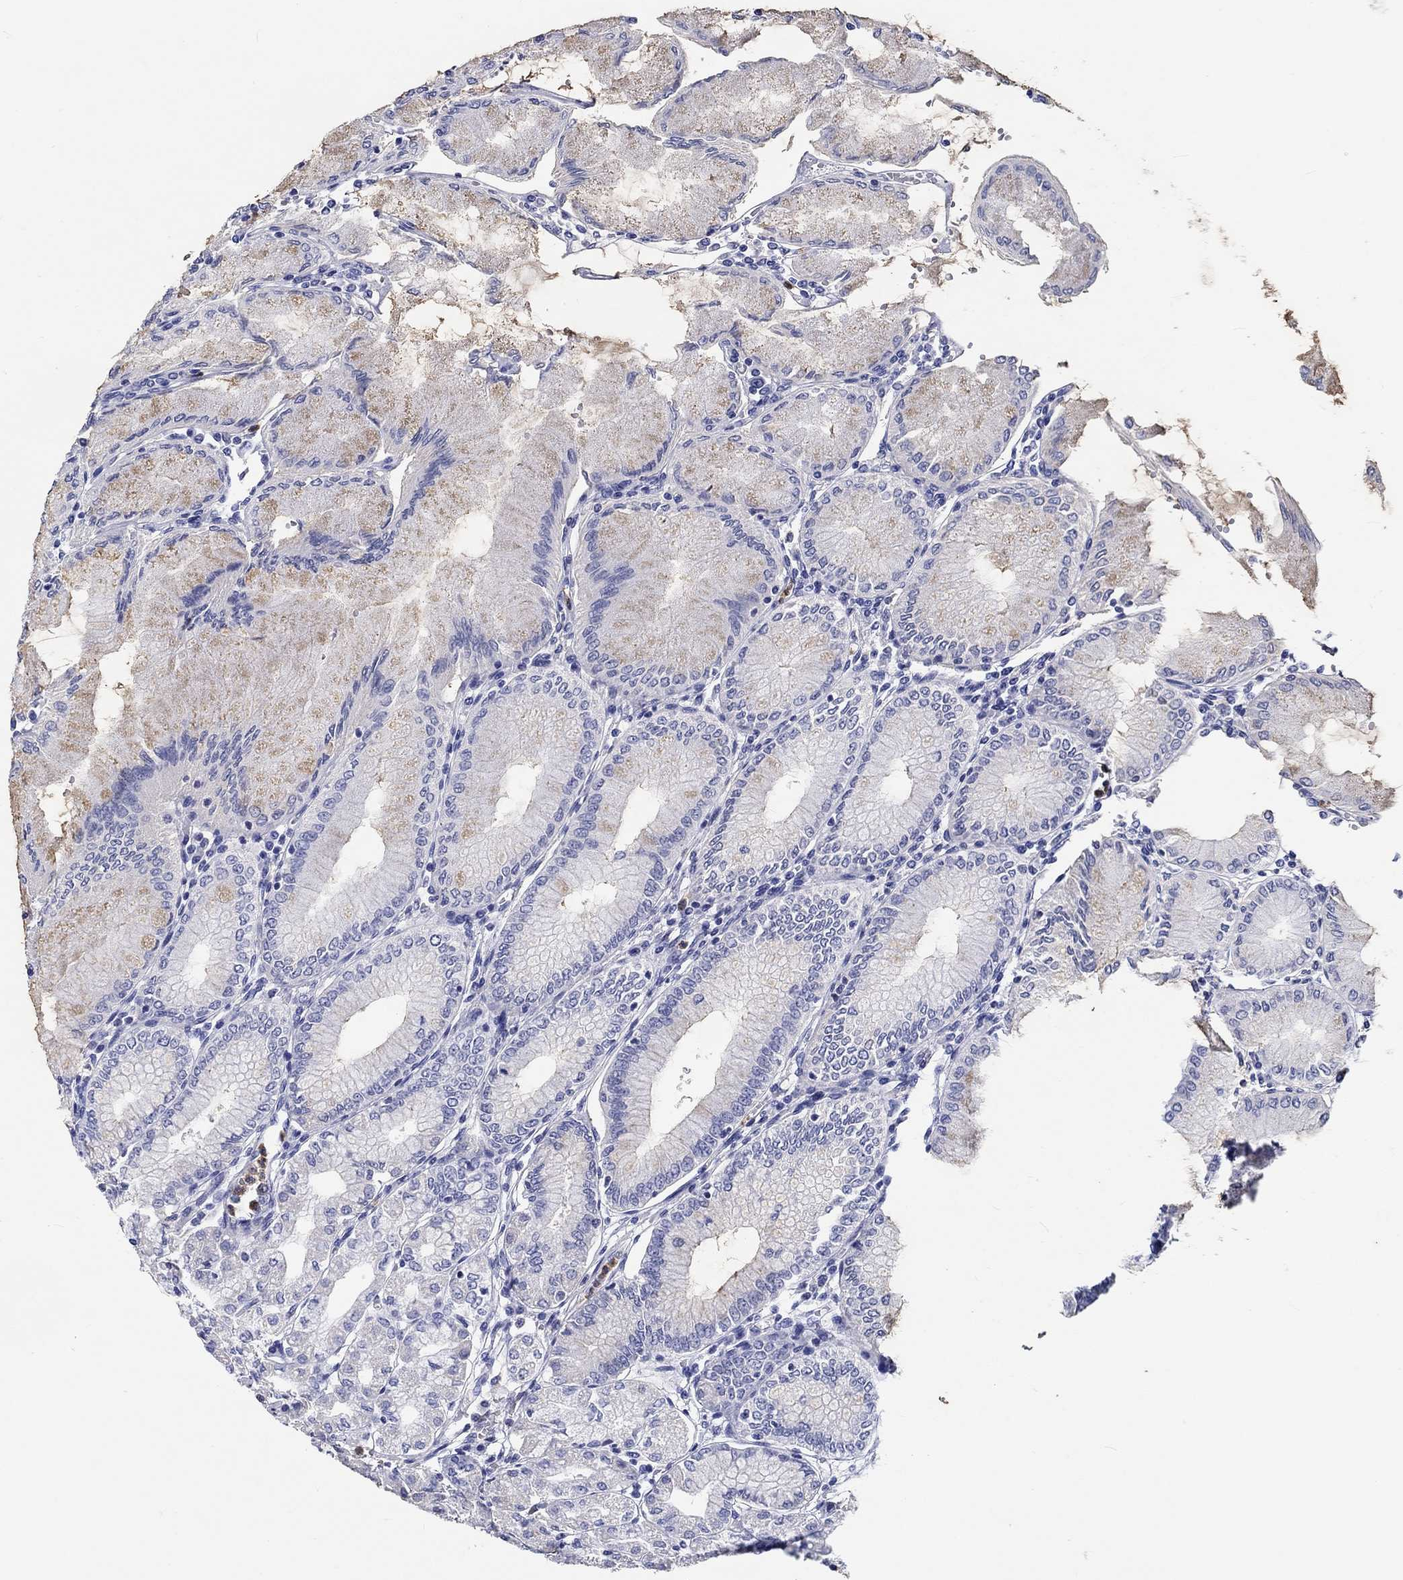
{"staining": {"intensity": "negative", "quantity": "none", "location": "none"}, "tissue": "stomach", "cell_type": "Glandular cells", "image_type": "normal", "snomed": [{"axis": "morphology", "description": "Normal tissue, NOS"}, {"axis": "topography", "description": "Skeletal muscle"}, {"axis": "topography", "description": "Stomach"}], "caption": "The image exhibits no significant expression in glandular cells of stomach.", "gene": "EPX", "patient": {"sex": "female", "age": 57}}